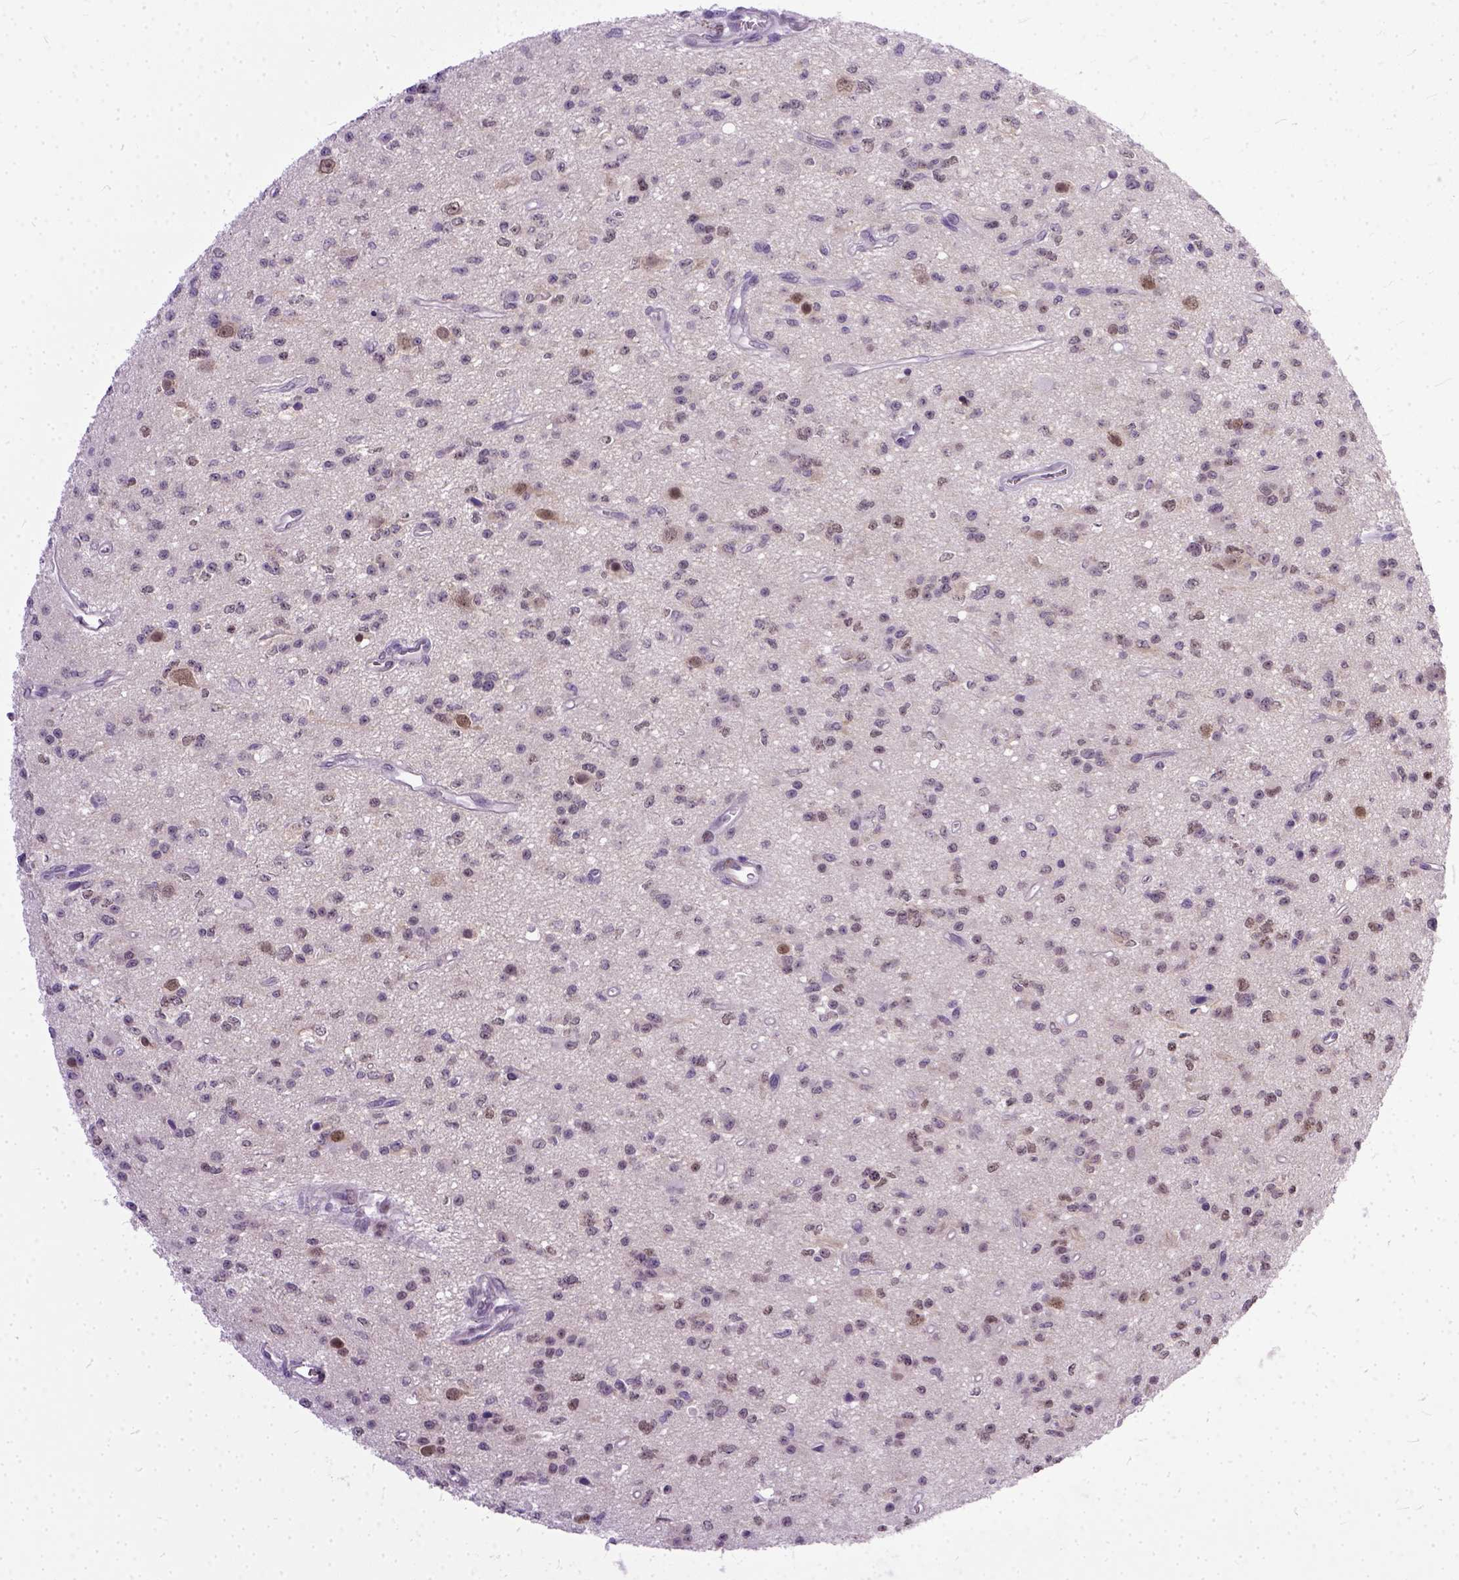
{"staining": {"intensity": "moderate", "quantity": "<25%", "location": "nuclear"}, "tissue": "glioma", "cell_type": "Tumor cells", "image_type": "cancer", "snomed": [{"axis": "morphology", "description": "Glioma, malignant, Low grade"}, {"axis": "topography", "description": "Brain"}], "caption": "This micrograph demonstrates immunohistochemistry (IHC) staining of human malignant glioma (low-grade), with low moderate nuclear expression in approximately <25% of tumor cells.", "gene": "TCEAL7", "patient": {"sex": "female", "age": 45}}